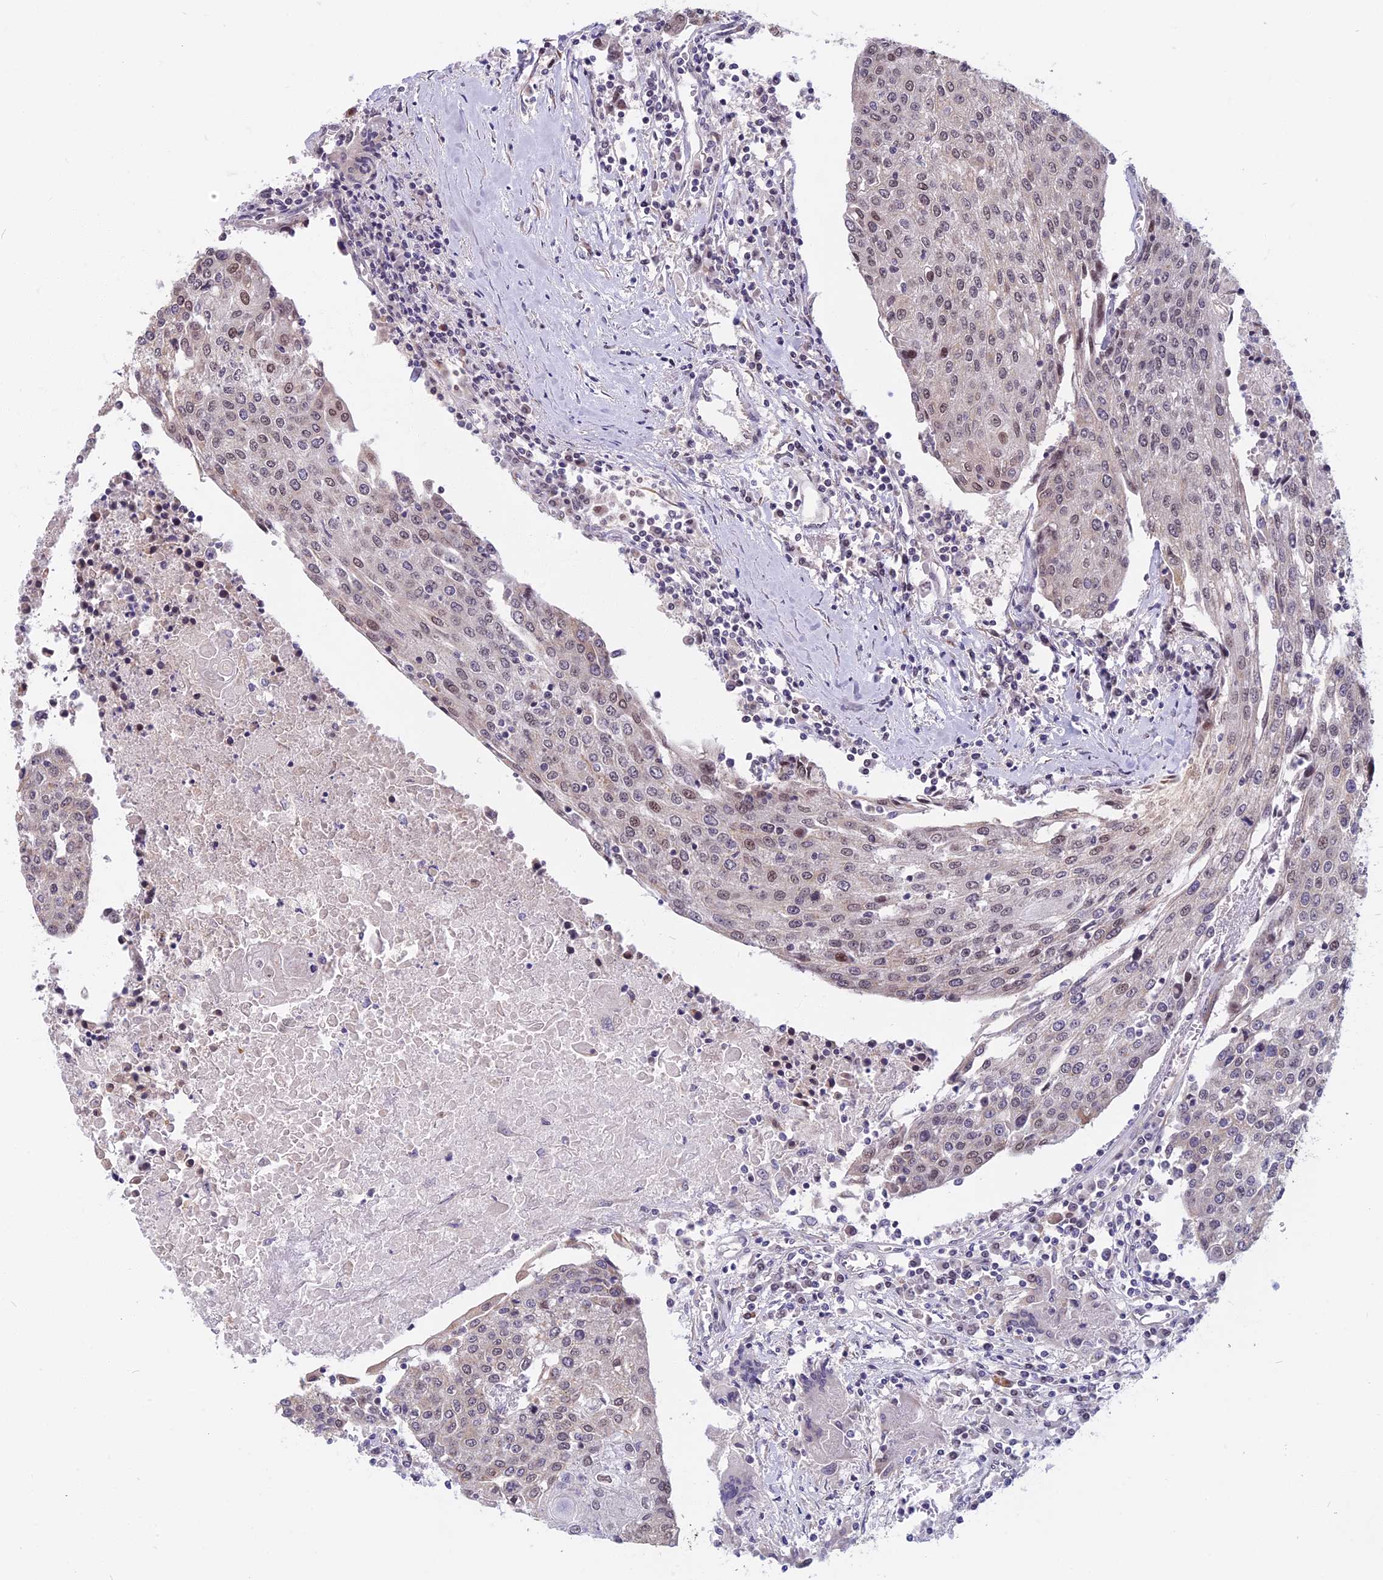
{"staining": {"intensity": "weak", "quantity": "<25%", "location": "nuclear"}, "tissue": "urothelial cancer", "cell_type": "Tumor cells", "image_type": "cancer", "snomed": [{"axis": "morphology", "description": "Urothelial carcinoma, High grade"}, {"axis": "topography", "description": "Urinary bladder"}], "caption": "This is an immunohistochemistry histopathology image of urothelial cancer. There is no expression in tumor cells.", "gene": "CCDC113", "patient": {"sex": "female", "age": 85}}